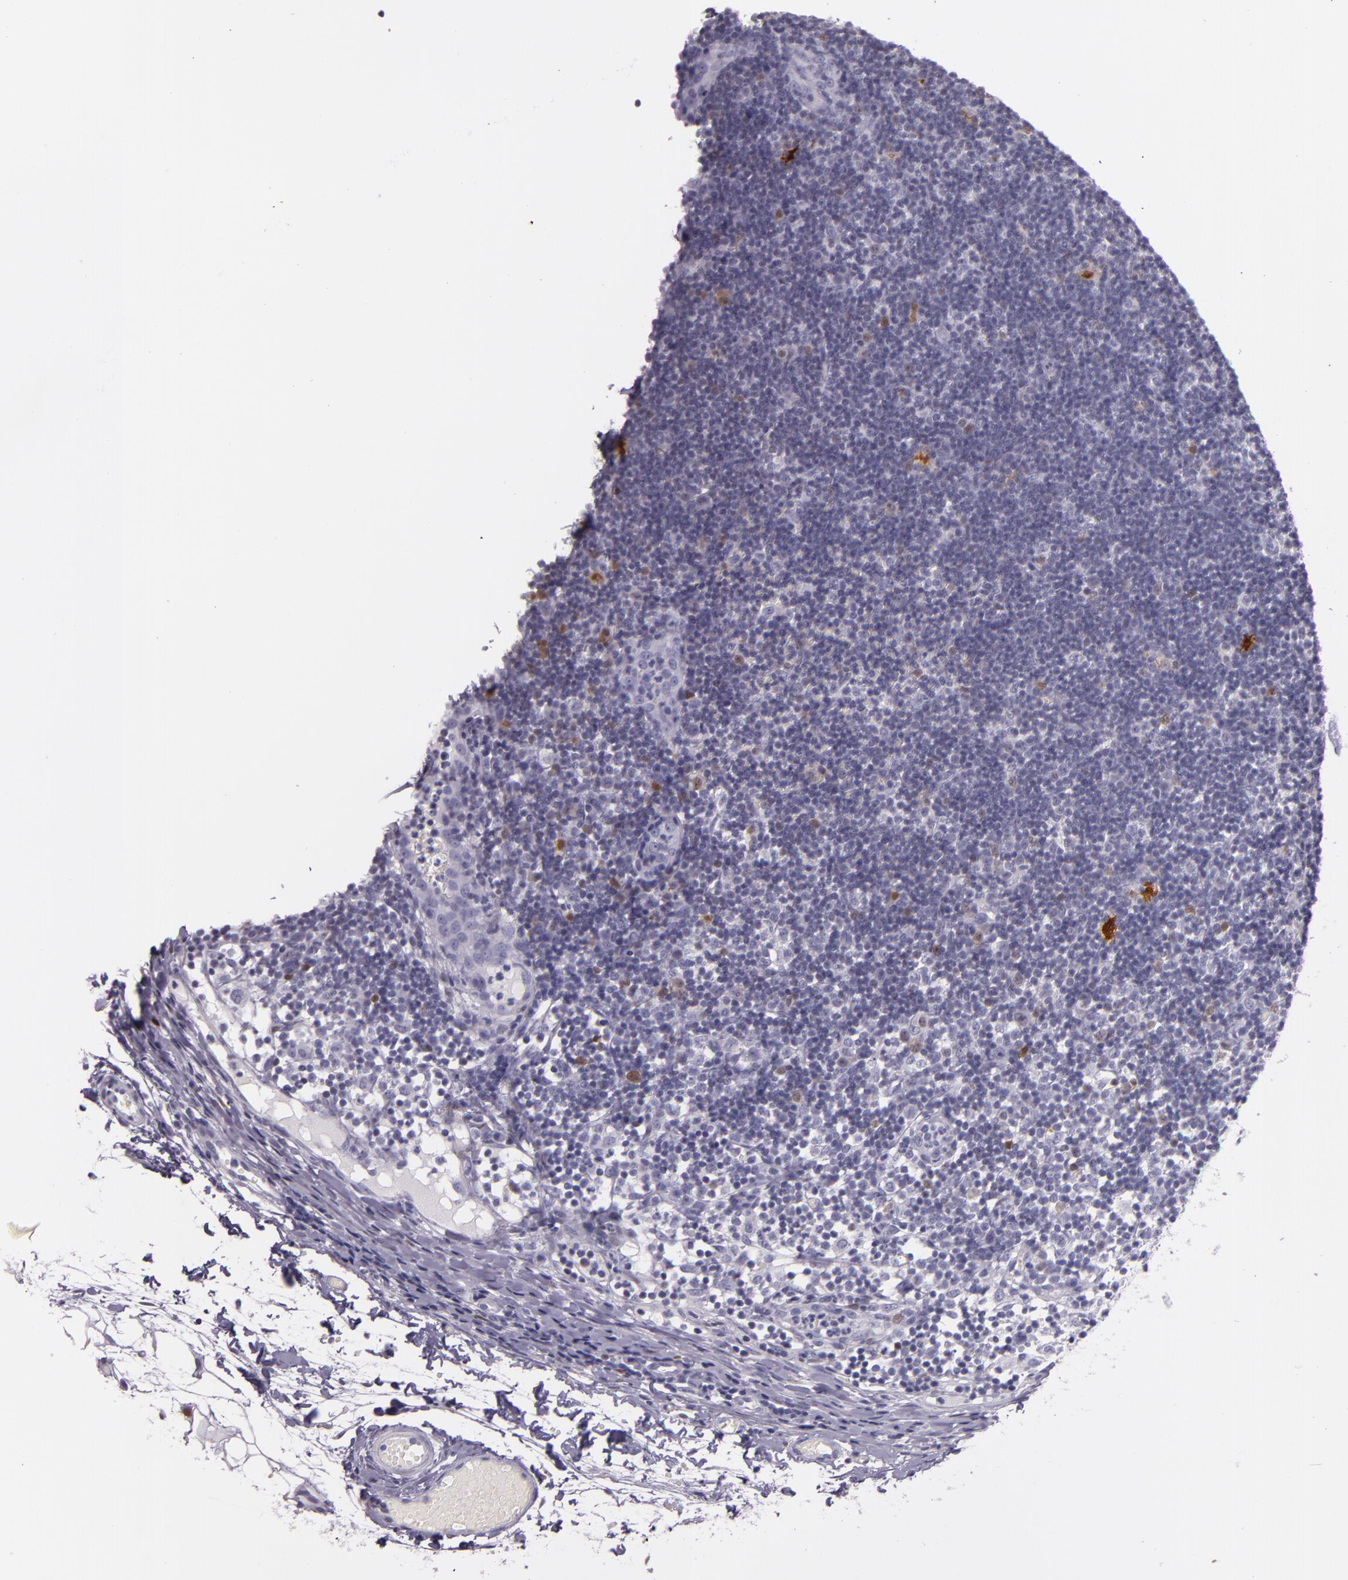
{"staining": {"intensity": "negative", "quantity": "none", "location": "none"}, "tissue": "lymph node", "cell_type": "Germinal center cells", "image_type": "normal", "snomed": [{"axis": "morphology", "description": "Normal tissue, NOS"}, {"axis": "morphology", "description": "Inflammation, NOS"}, {"axis": "topography", "description": "Lymph node"}, {"axis": "topography", "description": "Salivary gland"}], "caption": "DAB (3,3'-diaminobenzidine) immunohistochemical staining of unremarkable lymph node reveals no significant expression in germinal center cells. (DAB (3,3'-diaminobenzidine) IHC with hematoxylin counter stain).", "gene": "MT1A", "patient": {"sex": "male", "age": 3}}